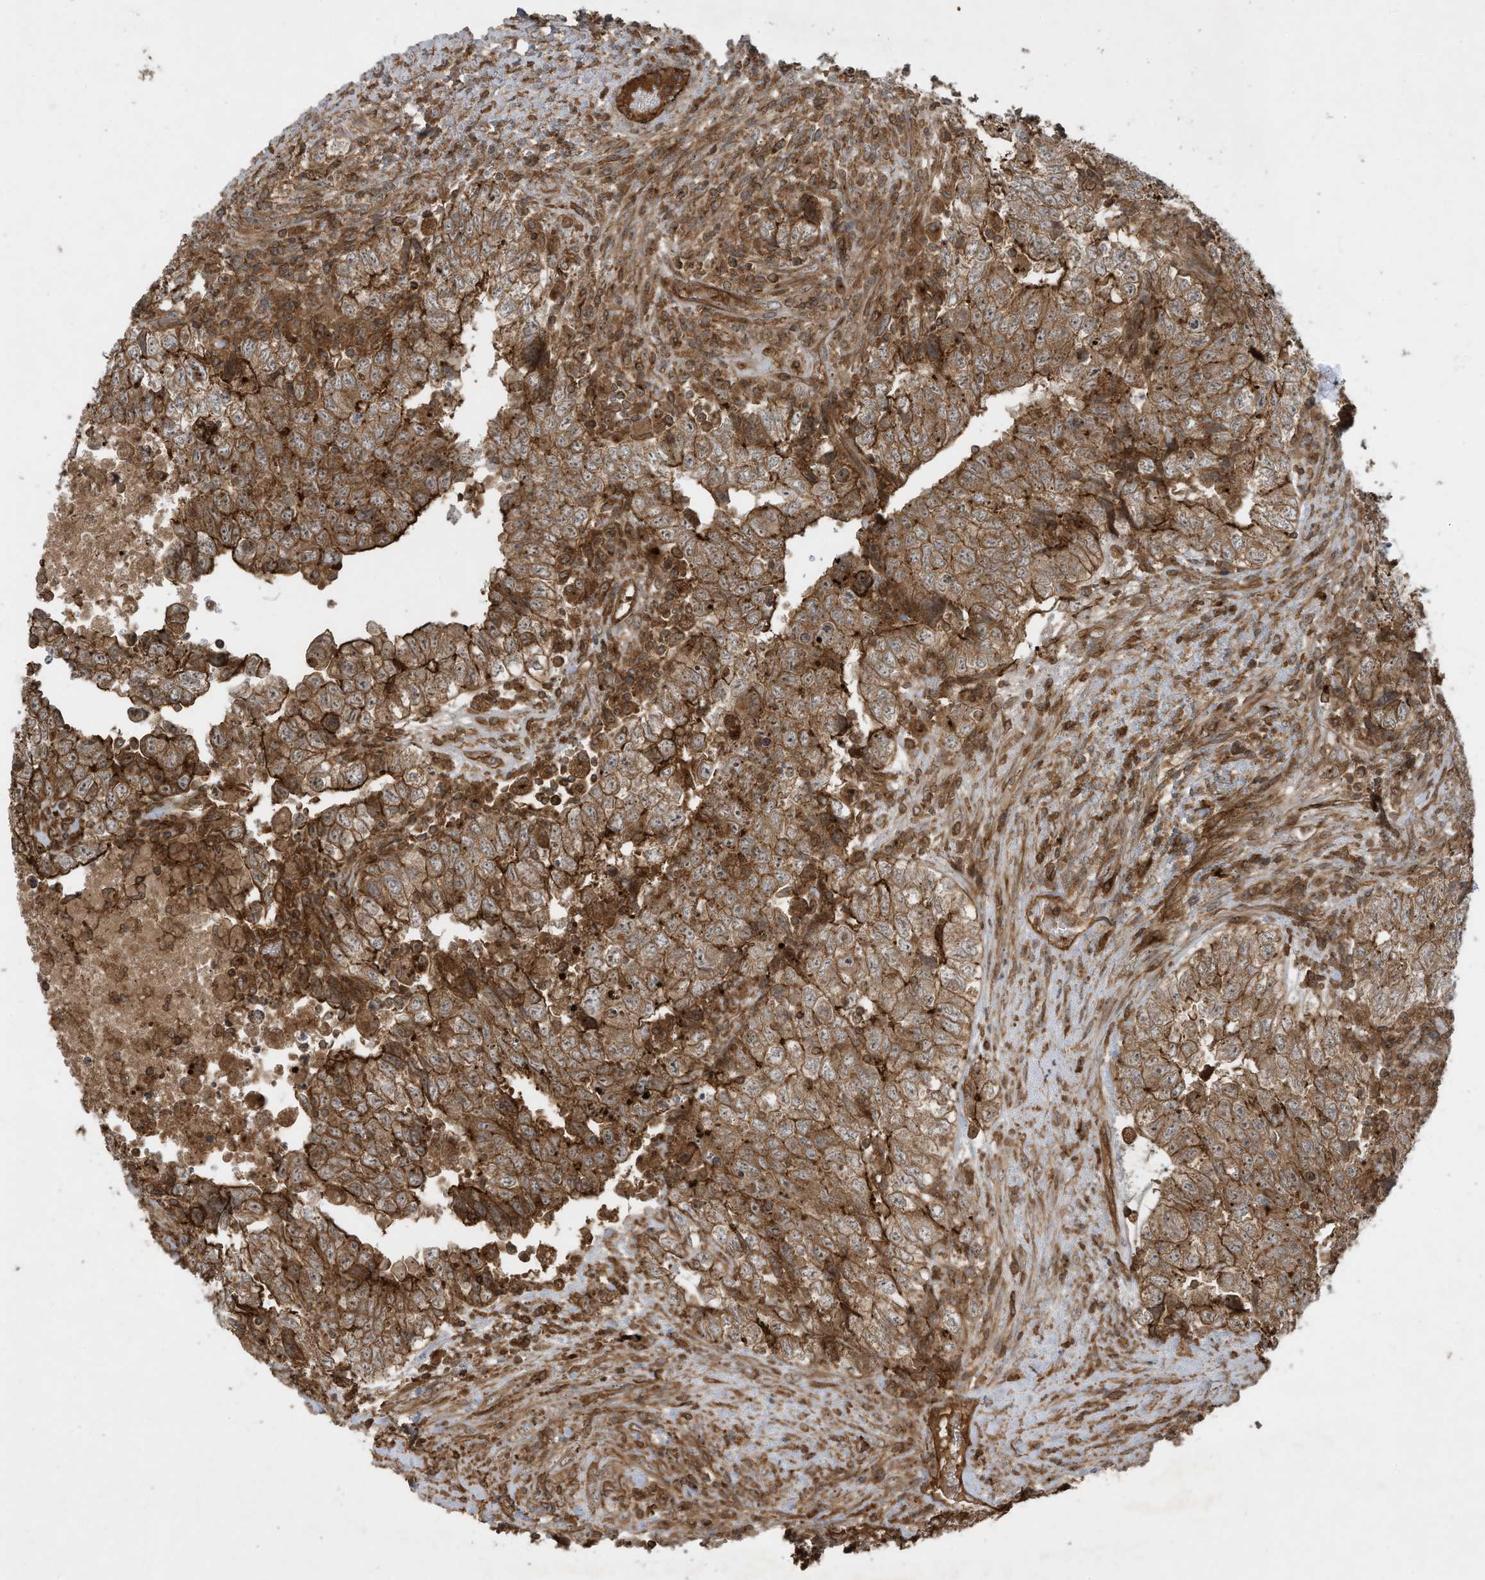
{"staining": {"intensity": "moderate", "quantity": ">75%", "location": "cytoplasmic/membranous"}, "tissue": "testis cancer", "cell_type": "Tumor cells", "image_type": "cancer", "snomed": [{"axis": "morphology", "description": "Carcinoma, Embryonal, NOS"}, {"axis": "topography", "description": "Testis"}], "caption": "Tumor cells reveal moderate cytoplasmic/membranous staining in approximately >75% of cells in testis embryonal carcinoma.", "gene": "DDIT4", "patient": {"sex": "male", "age": 37}}